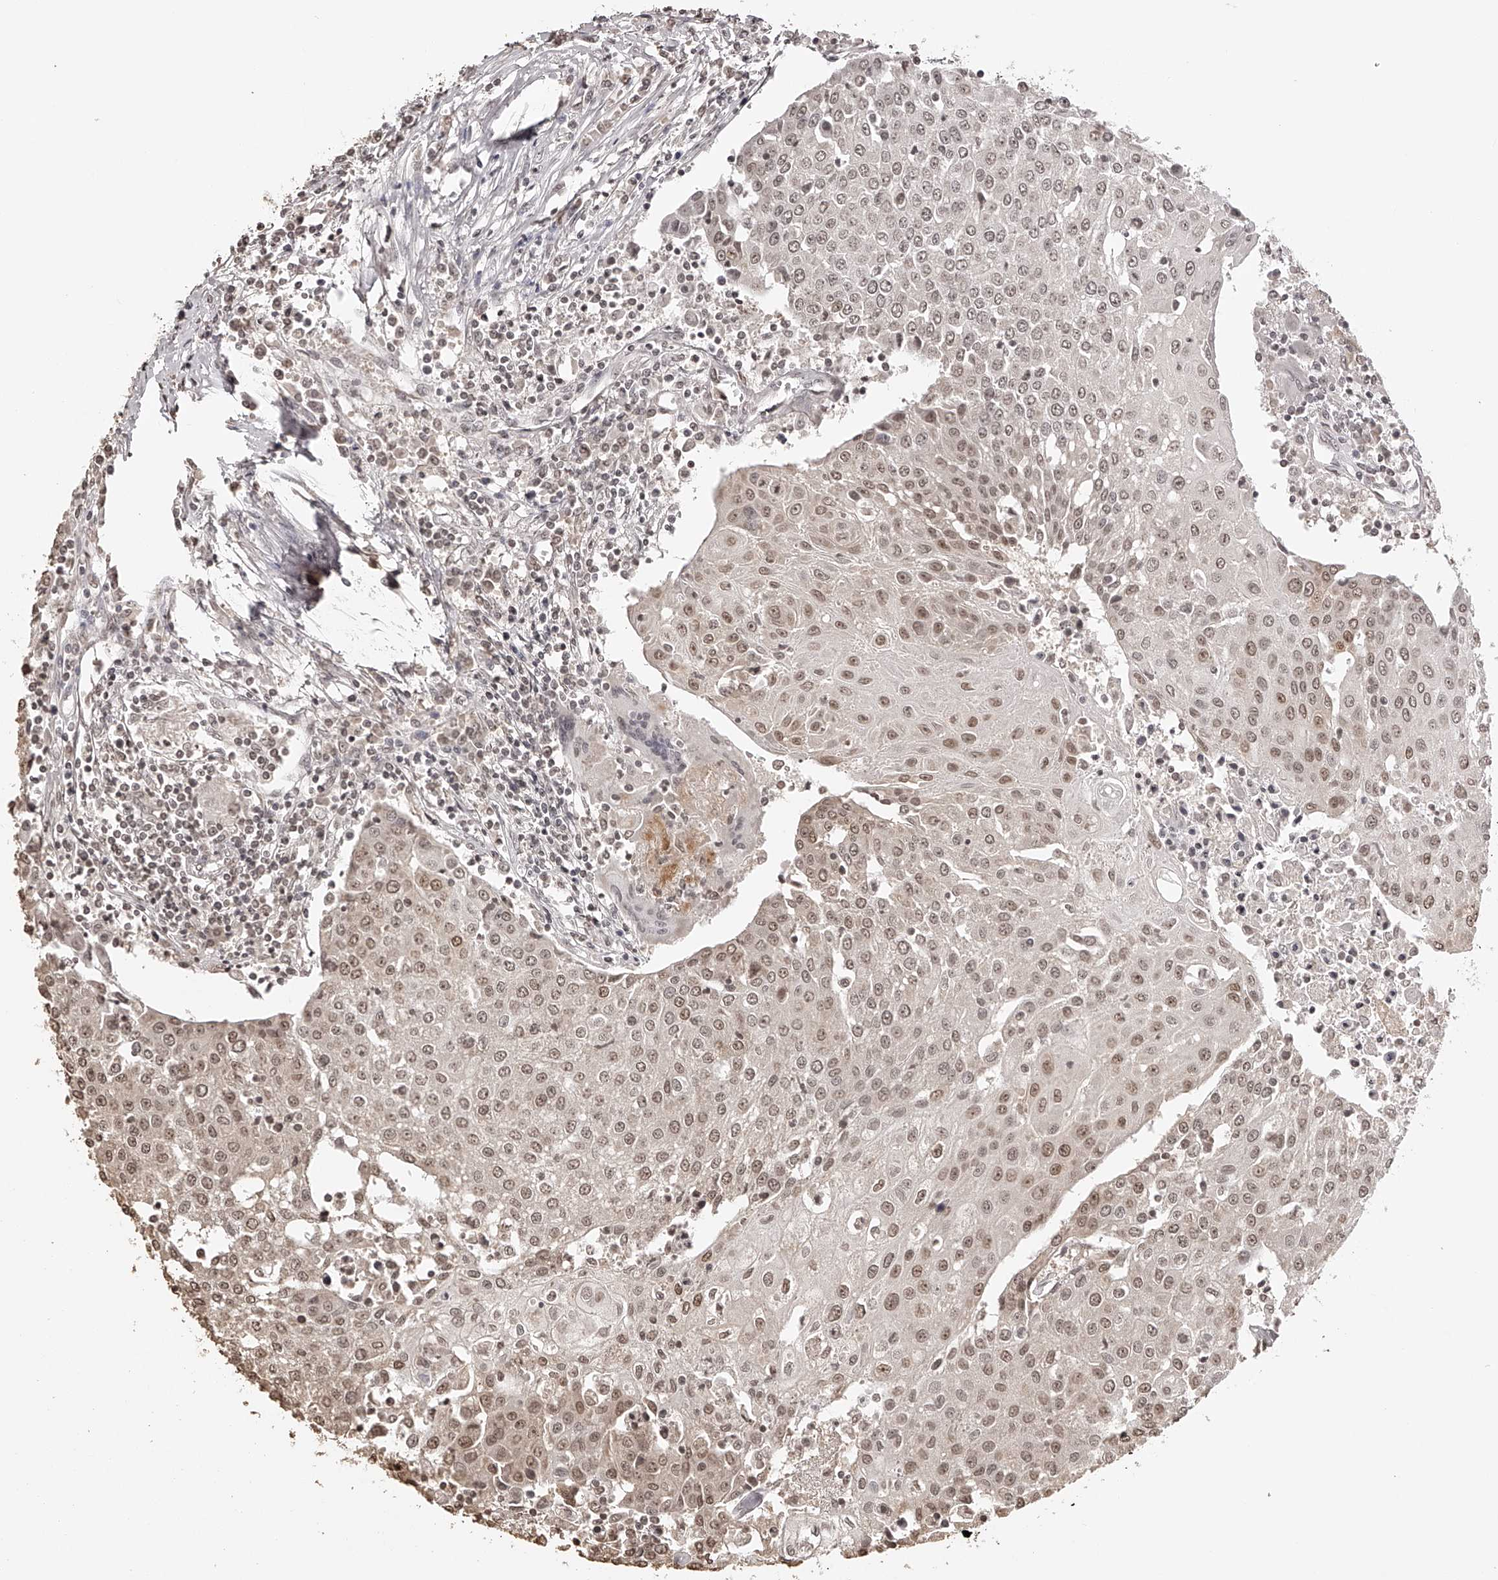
{"staining": {"intensity": "weak", "quantity": ">75%", "location": "nuclear"}, "tissue": "urothelial cancer", "cell_type": "Tumor cells", "image_type": "cancer", "snomed": [{"axis": "morphology", "description": "Urothelial carcinoma, High grade"}, {"axis": "topography", "description": "Urinary bladder"}], "caption": "A brown stain highlights weak nuclear positivity of a protein in human urothelial cancer tumor cells.", "gene": "ZNF503", "patient": {"sex": "female", "age": 85}}